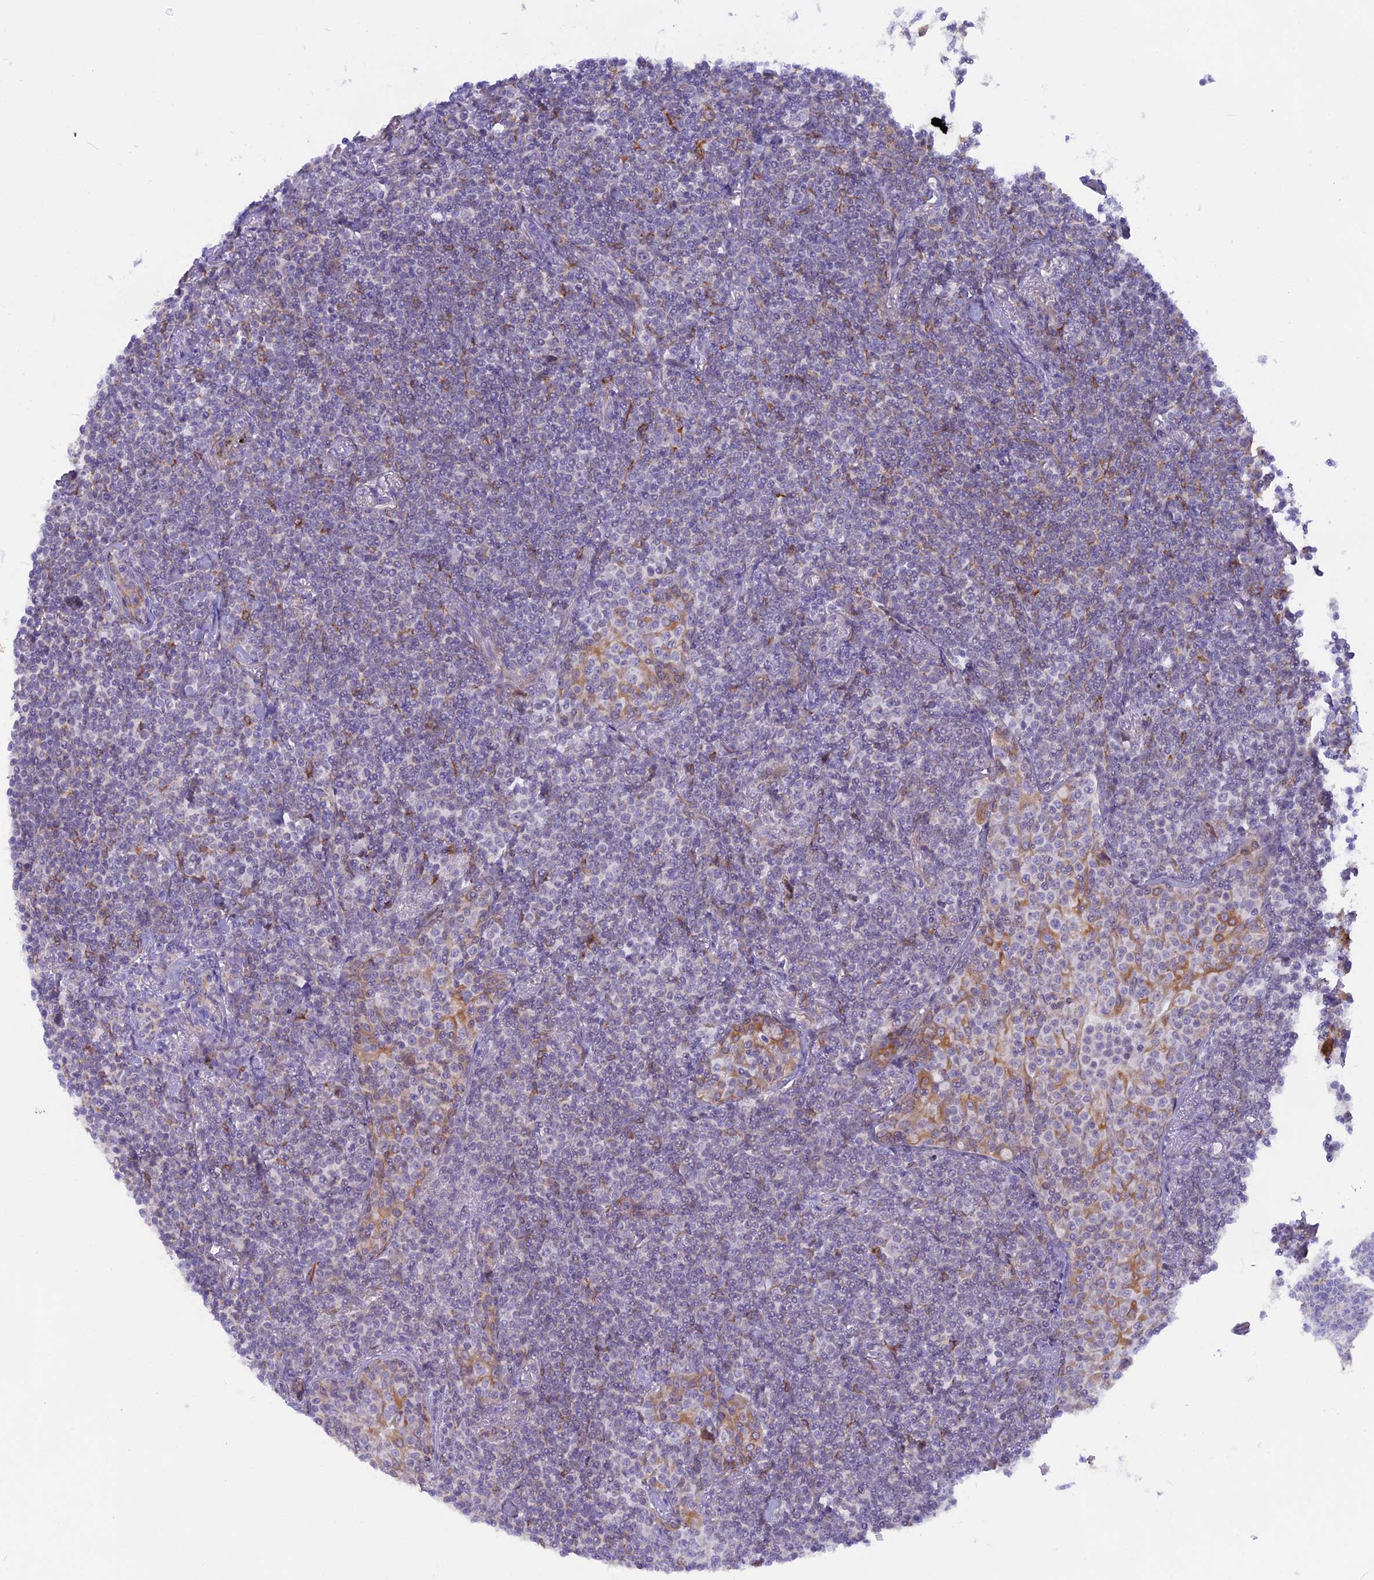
{"staining": {"intensity": "negative", "quantity": "none", "location": "none"}, "tissue": "lymphoma", "cell_type": "Tumor cells", "image_type": "cancer", "snomed": [{"axis": "morphology", "description": "Malignant lymphoma, non-Hodgkin's type, Low grade"}, {"axis": "topography", "description": "Lung"}], "caption": "This is an immunohistochemistry (IHC) micrograph of low-grade malignant lymphoma, non-Hodgkin's type. There is no expression in tumor cells.", "gene": "TLCD1", "patient": {"sex": "female", "age": 71}}